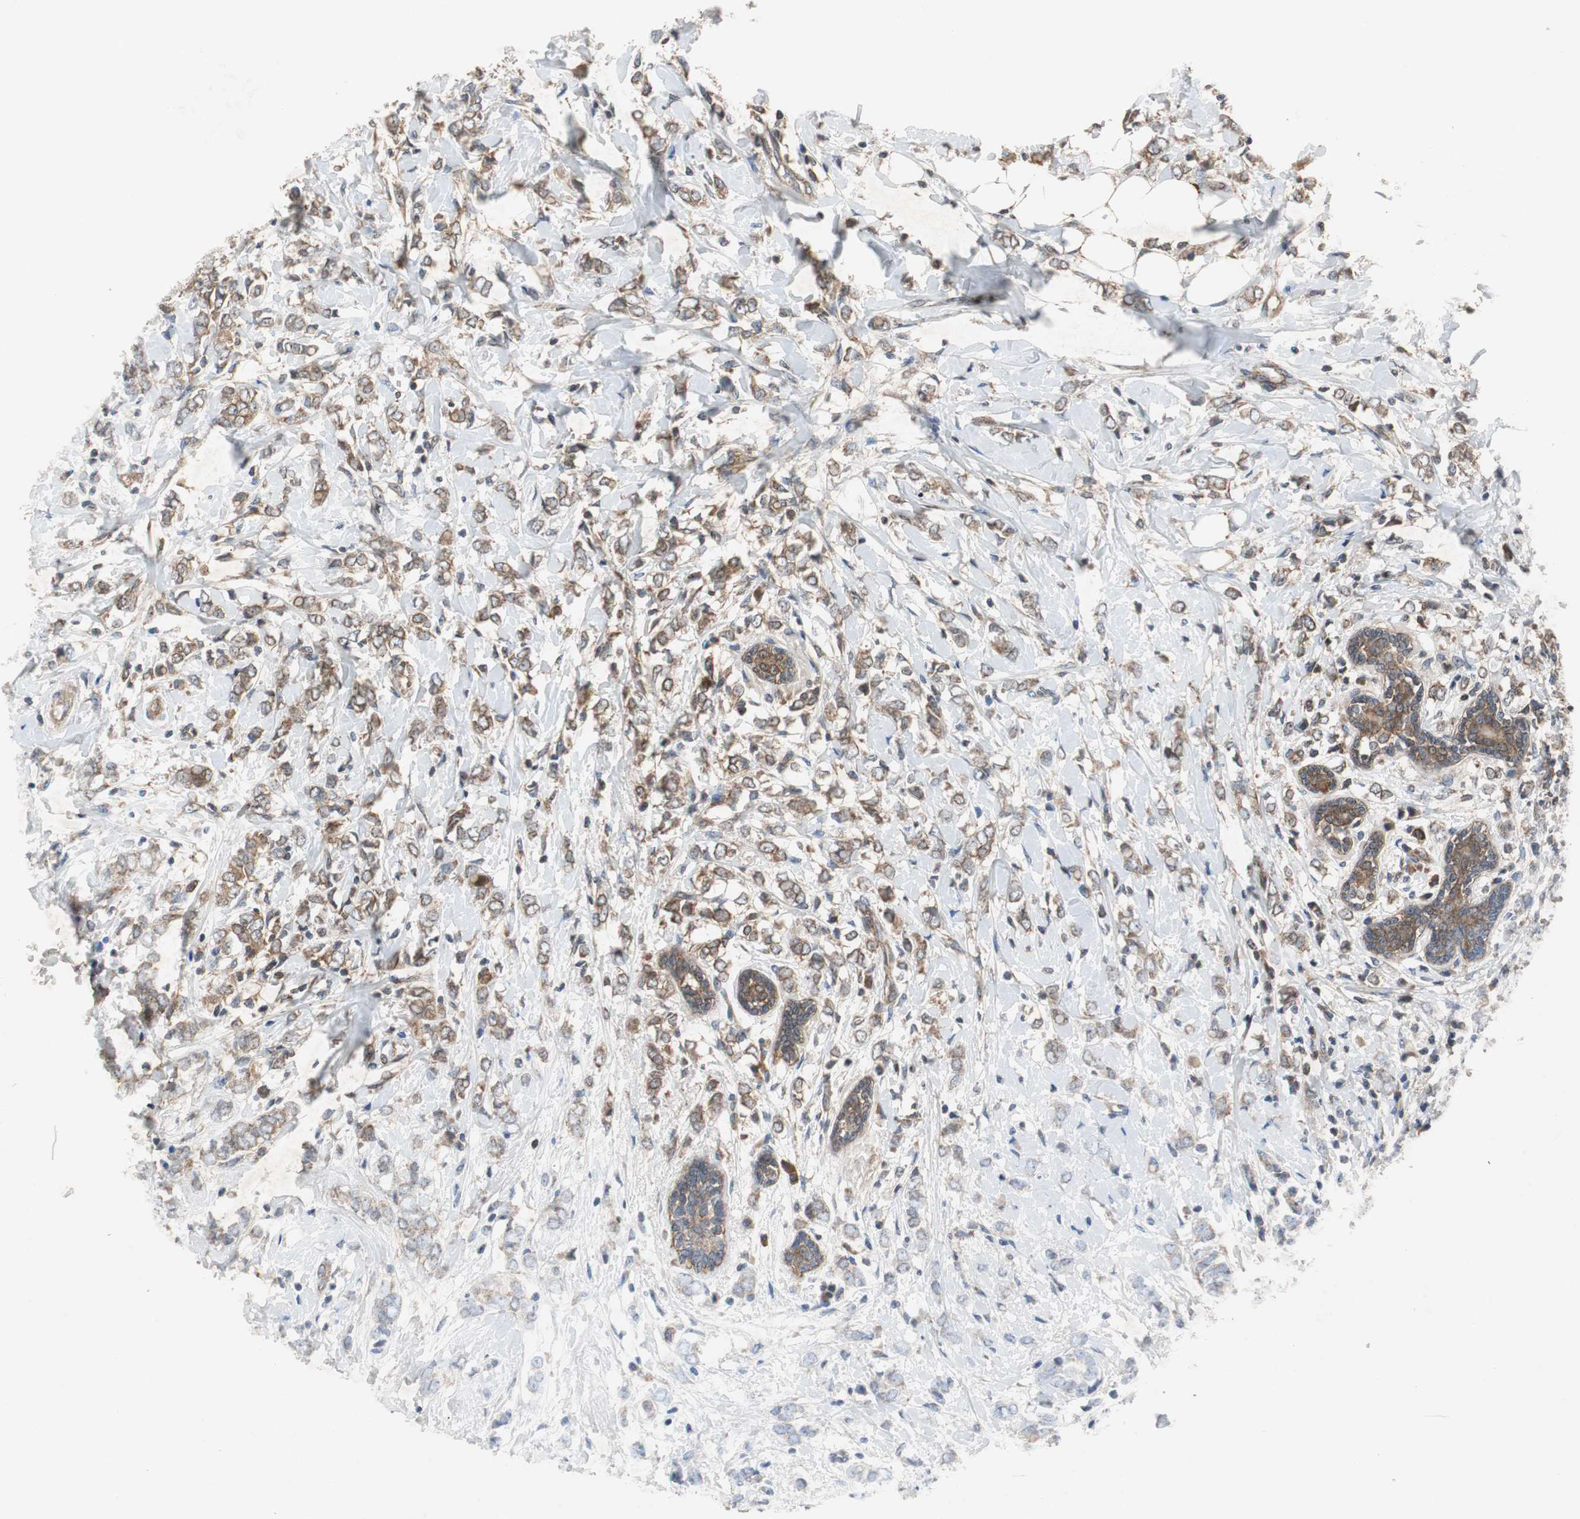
{"staining": {"intensity": "moderate", "quantity": ">75%", "location": "cytoplasmic/membranous"}, "tissue": "breast cancer", "cell_type": "Tumor cells", "image_type": "cancer", "snomed": [{"axis": "morphology", "description": "Normal tissue, NOS"}, {"axis": "morphology", "description": "Lobular carcinoma"}, {"axis": "topography", "description": "Breast"}], "caption": "A high-resolution image shows immunohistochemistry staining of lobular carcinoma (breast), which shows moderate cytoplasmic/membranous staining in approximately >75% of tumor cells. (IHC, brightfield microscopy, high magnification).", "gene": "VBP1", "patient": {"sex": "female", "age": 47}}